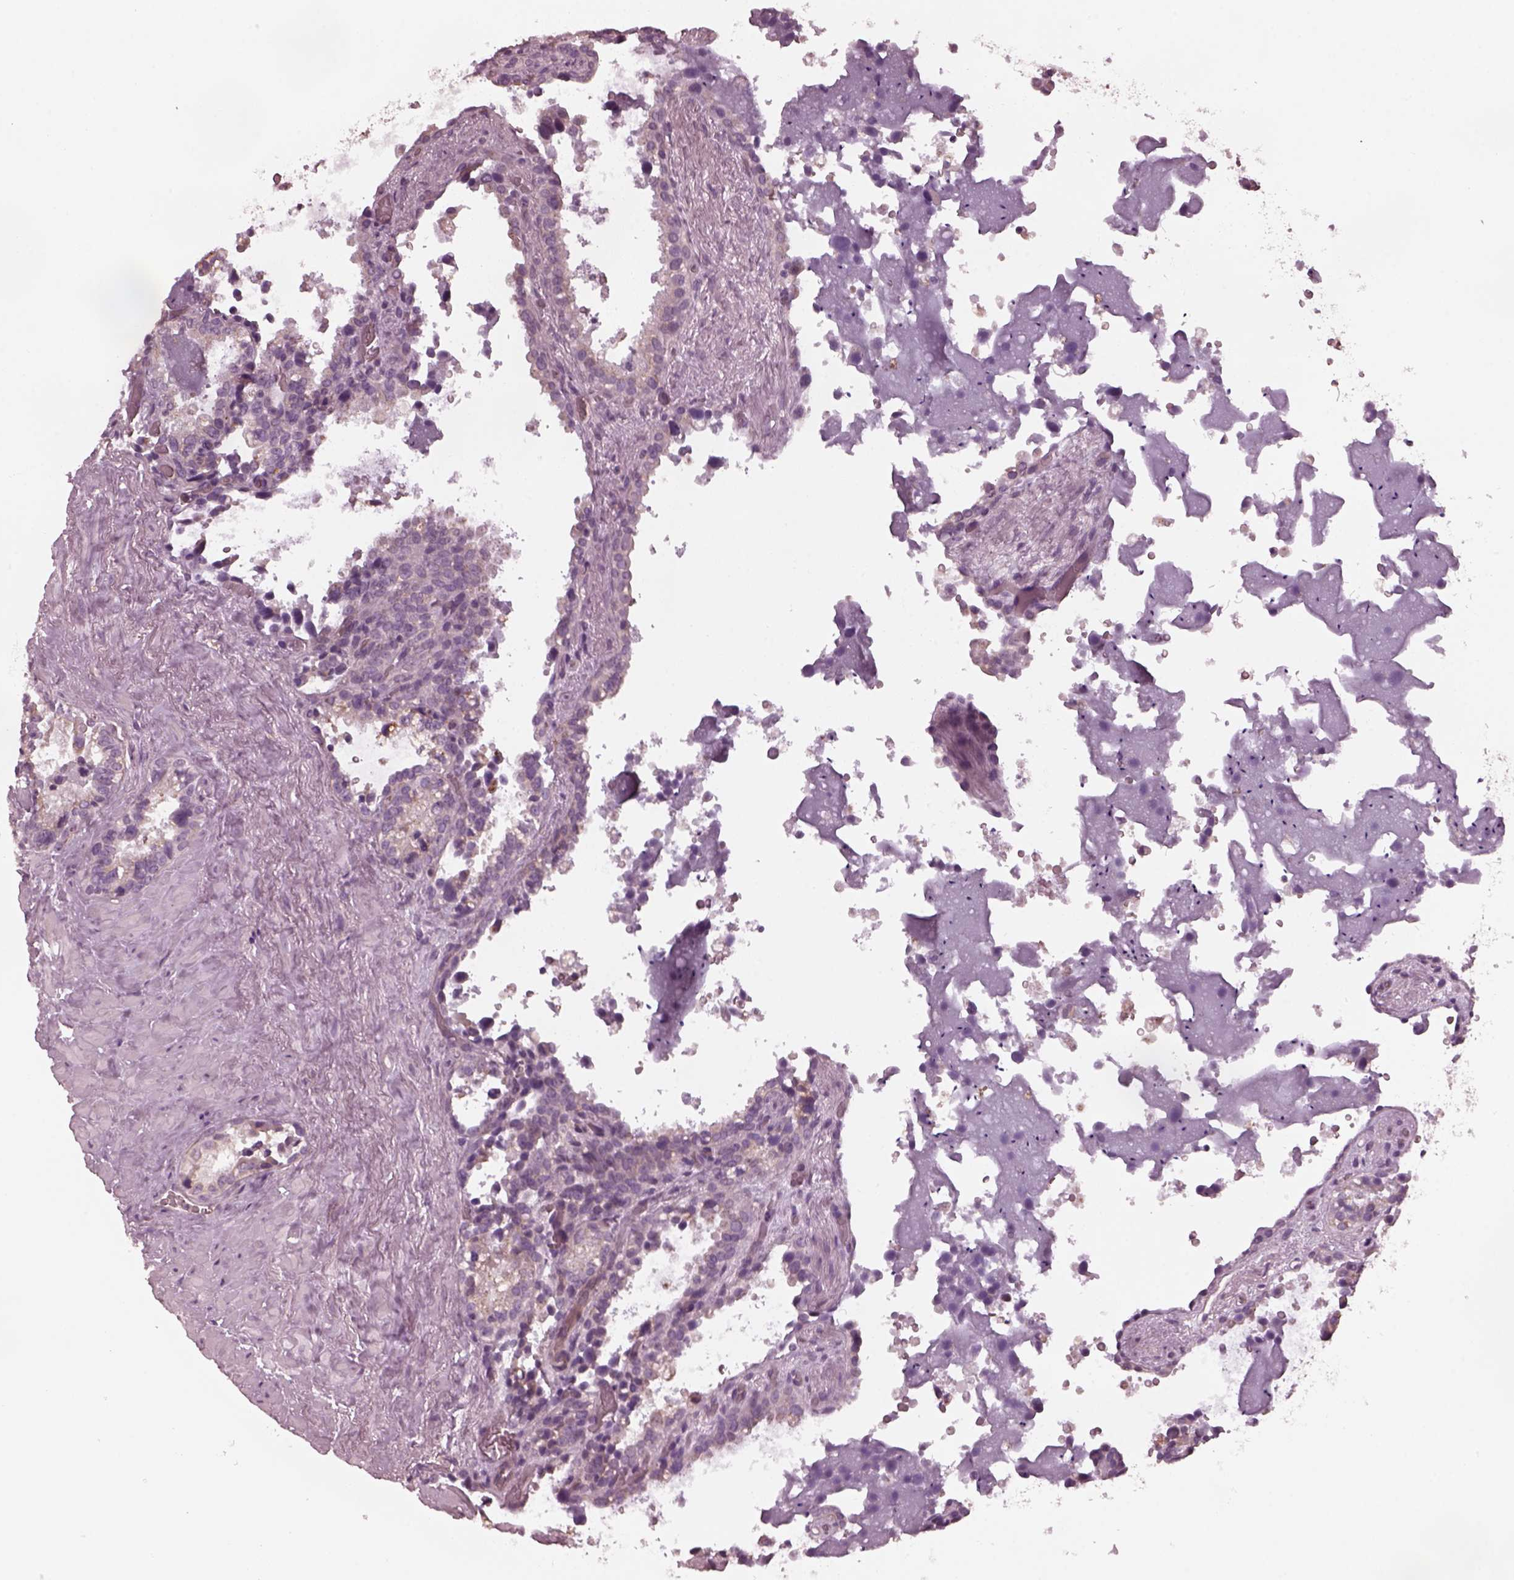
{"staining": {"intensity": "negative", "quantity": "none", "location": "none"}, "tissue": "seminal vesicle", "cell_type": "Glandular cells", "image_type": "normal", "snomed": [{"axis": "morphology", "description": "Normal tissue, NOS"}, {"axis": "topography", "description": "Seminal veicle"}], "caption": "Immunohistochemistry micrograph of normal seminal vesicle: seminal vesicle stained with DAB shows no significant protein positivity in glandular cells. (Stains: DAB immunohistochemistry with hematoxylin counter stain, Microscopy: brightfield microscopy at high magnification).", "gene": "KIF6", "patient": {"sex": "male", "age": 71}}